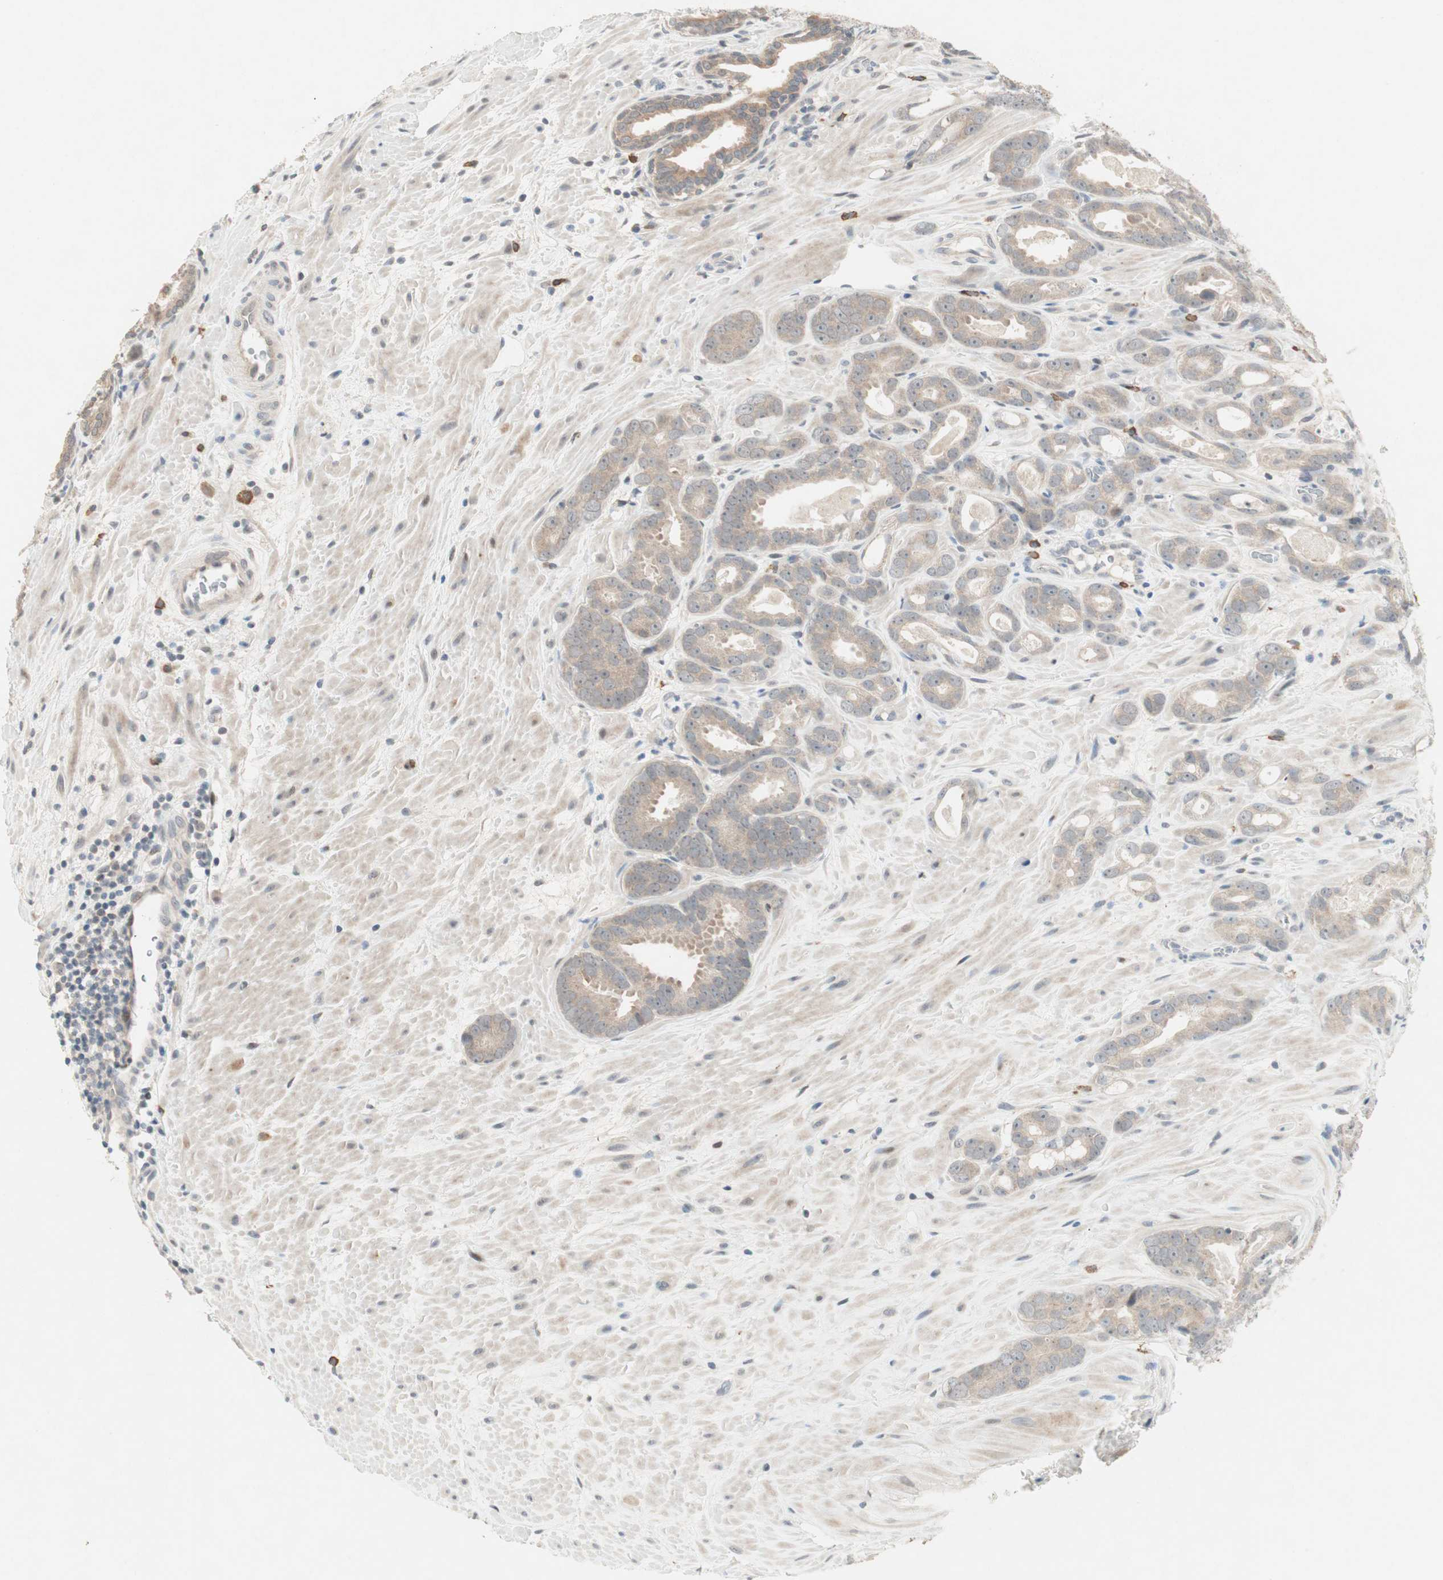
{"staining": {"intensity": "weak", "quantity": ">75%", "location": "cytoplasmic/membranous"}, "tissue": "prostate cancer", "cell_type": "Tumor cells", "image_type": "cancer", "snomed": [{"axis": "morphology", "description": "Adenocarcinoma, Low grade"}, {"axis": "topography", "description": "Prostate"}], "caption": "Brown immunohistochemical staining in adenocarcinoma (low-grade) (prostate) reveals weak cytoplasmic/membranous staining in about >75% of tumor cells.", "gene": "RTL6", "patient": {"sex": "male", "age": 57}}